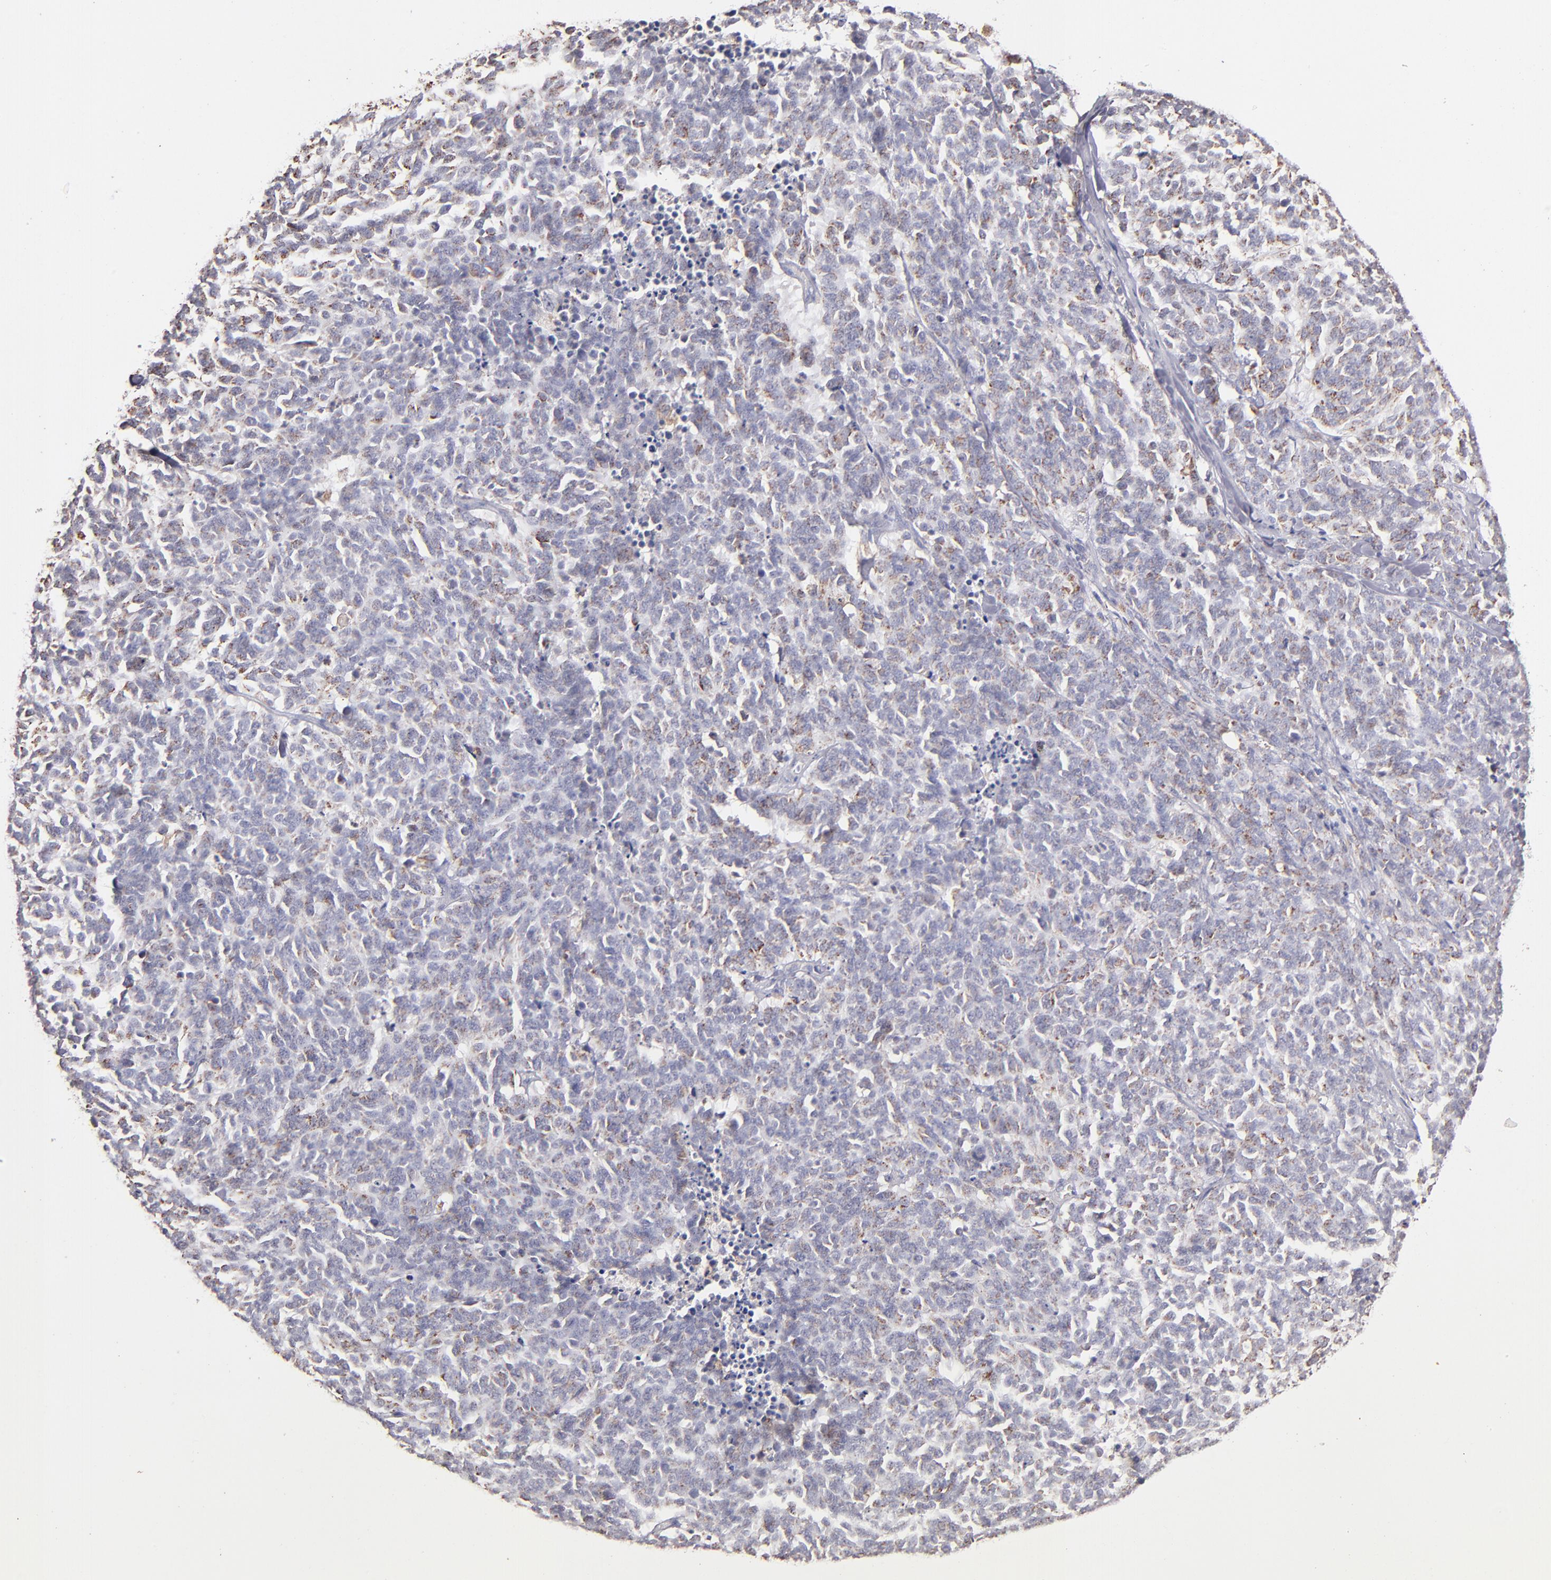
{"staining": {"intensity": "weak", "quantity": "25%-75%", "location": "cytoplasmic/membranous"}, "tissue": "lung cancer", "cell_type": "Tumor cells", "image_type": "cancer", "snomed": [{"axis": "morphology", "description": "Neoplasm, malignant, NOS"}, {"axis": "topography", "description": "Lung"}], "caption": "Lung cancer (neoplasm (malignant)) stained with DAB immunohistochemistry (IHC) exhibits low levels of weak cytoplasmic/membranous expression in about 25%-75% of tumor cells.", "gene": "GLDC", "patient": {"sex": "female", "age": 58}}